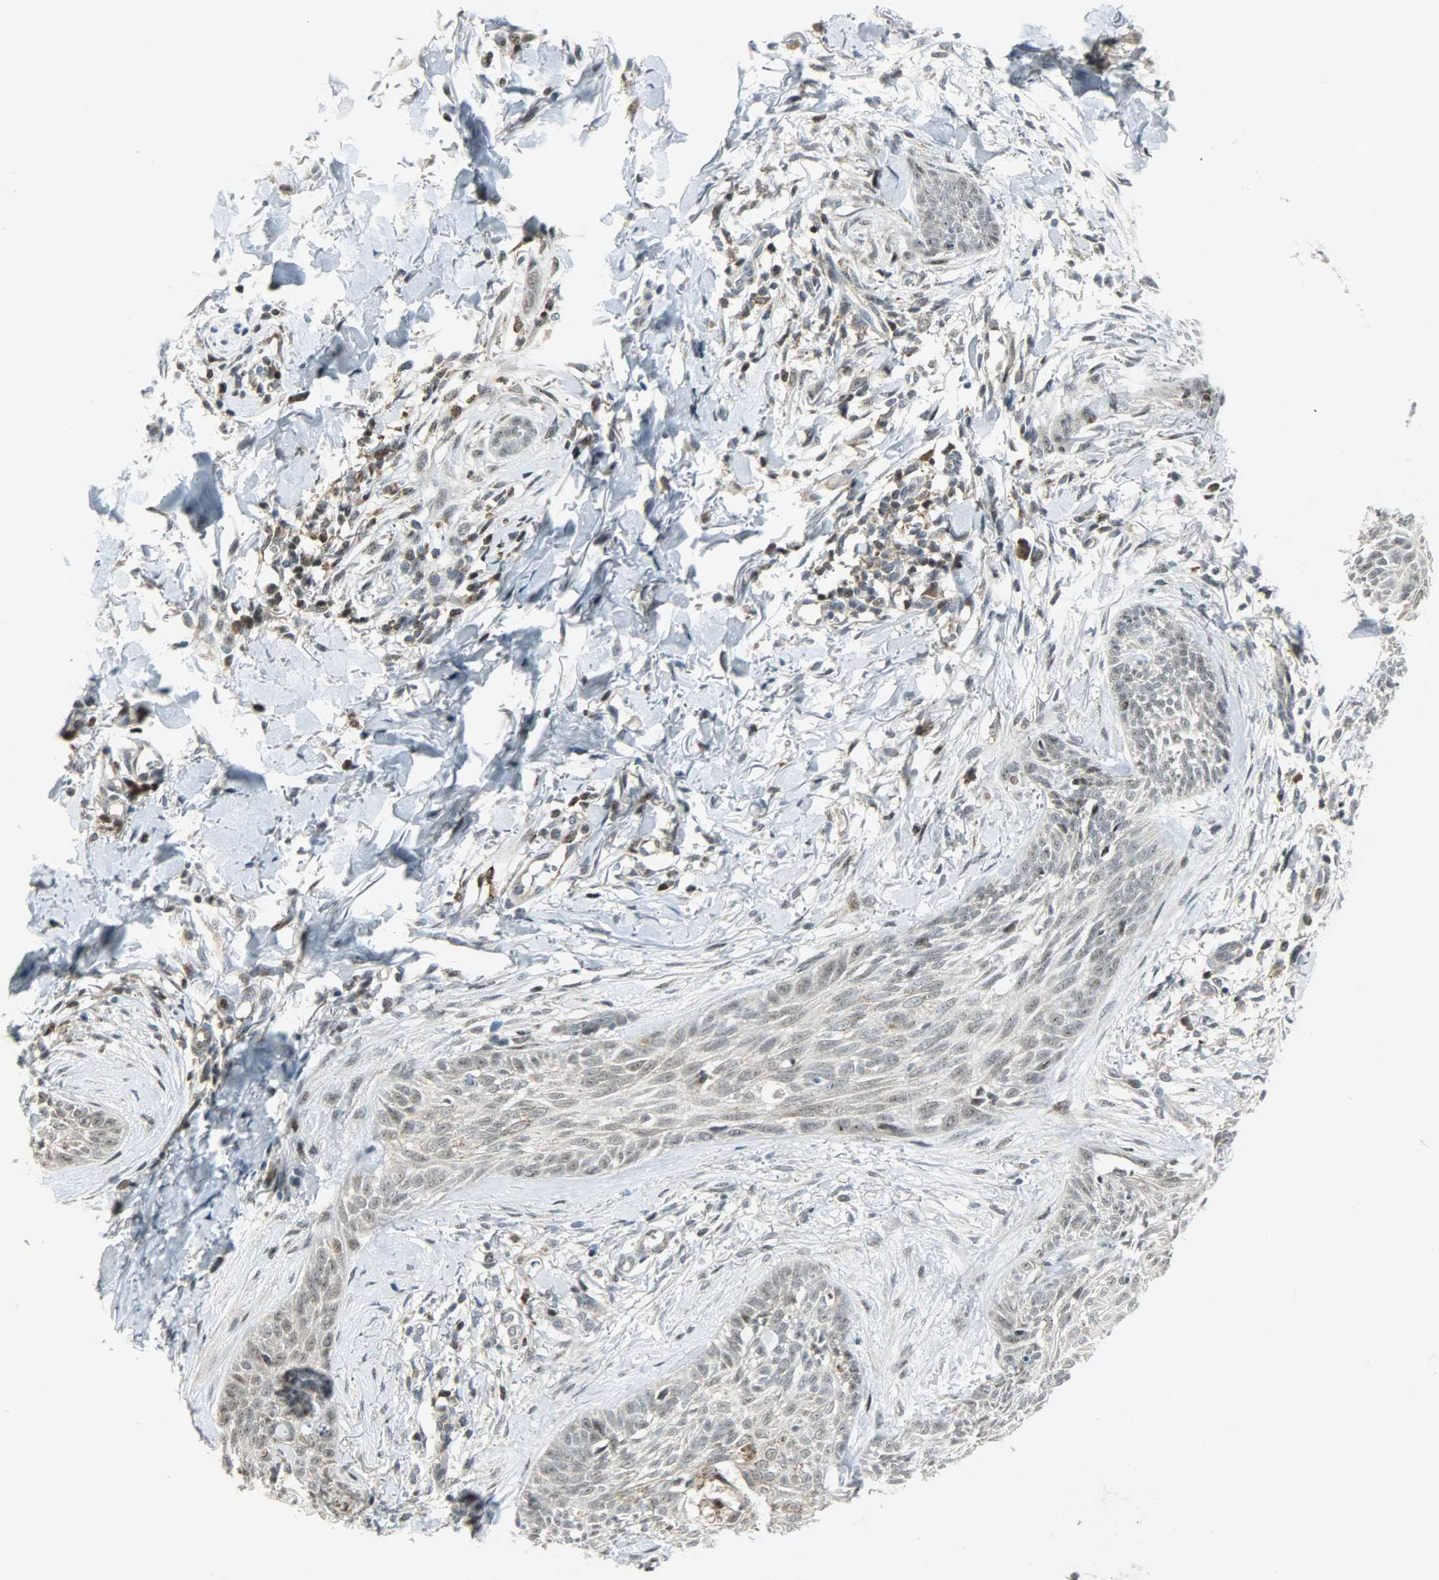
{"staining": {"intensity": "weak", "quantity": "<25%", "location": "cytoplasmic/membranous,nuclear"}, "tissue": "skin cancer", "cell_type": "Tumor cells", "image_type": "cancer", "snomed": [{"axis": "morphology", "description": "Normal tissue, NOS"}, {"axis": "morphology", "description": "Basal cell carcinoma"}, {"axis": "topography", "description": "Skin"}], "caption": "Human basal cell carcinoma (skin) stained for a protein using immunohistochemistry (IHC) shows no expression in tumor cells.", "gene": "IL15", "patient": {"sex": "male", "age": 71}}